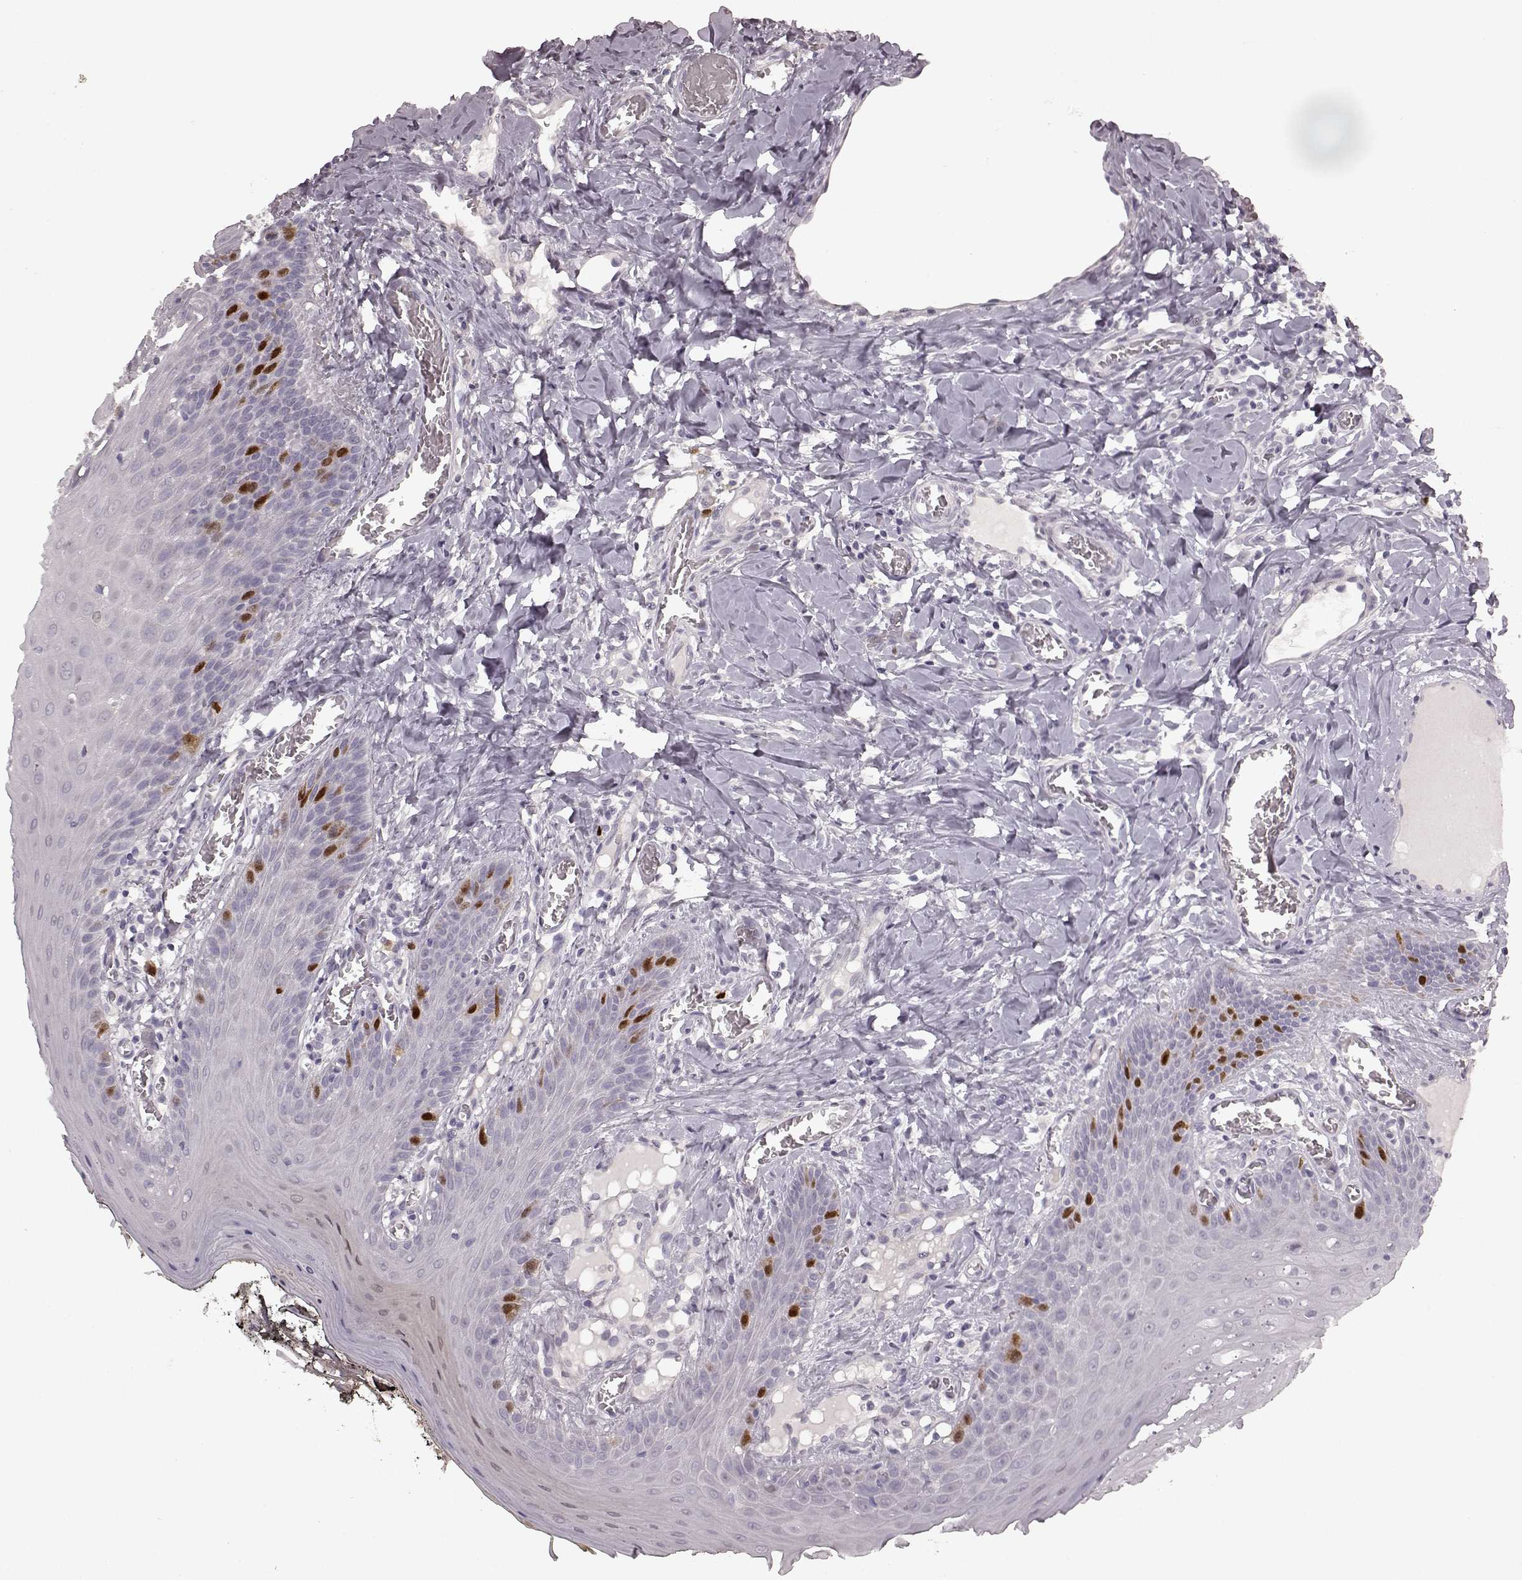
{"staining": {"intensity": "strong", "quantity": "<25%", "location": "nuclear"}, "tissue": "oral mucosa", "cell_type": "Squamous epithelial cells", "image_type": "normal", "snomed": [{"axis": "morphology", "description": "Normal tissue, NOS"}, {"axis": "topography", "description": "Oral tissue"}], "caption": "An image of human oral mucosa stained for a protein exhibits strong nuclear brown staining in squamous epithelial cells.", "gene": "CCNA2", "patient": {"sex": "male", "age": 9}}